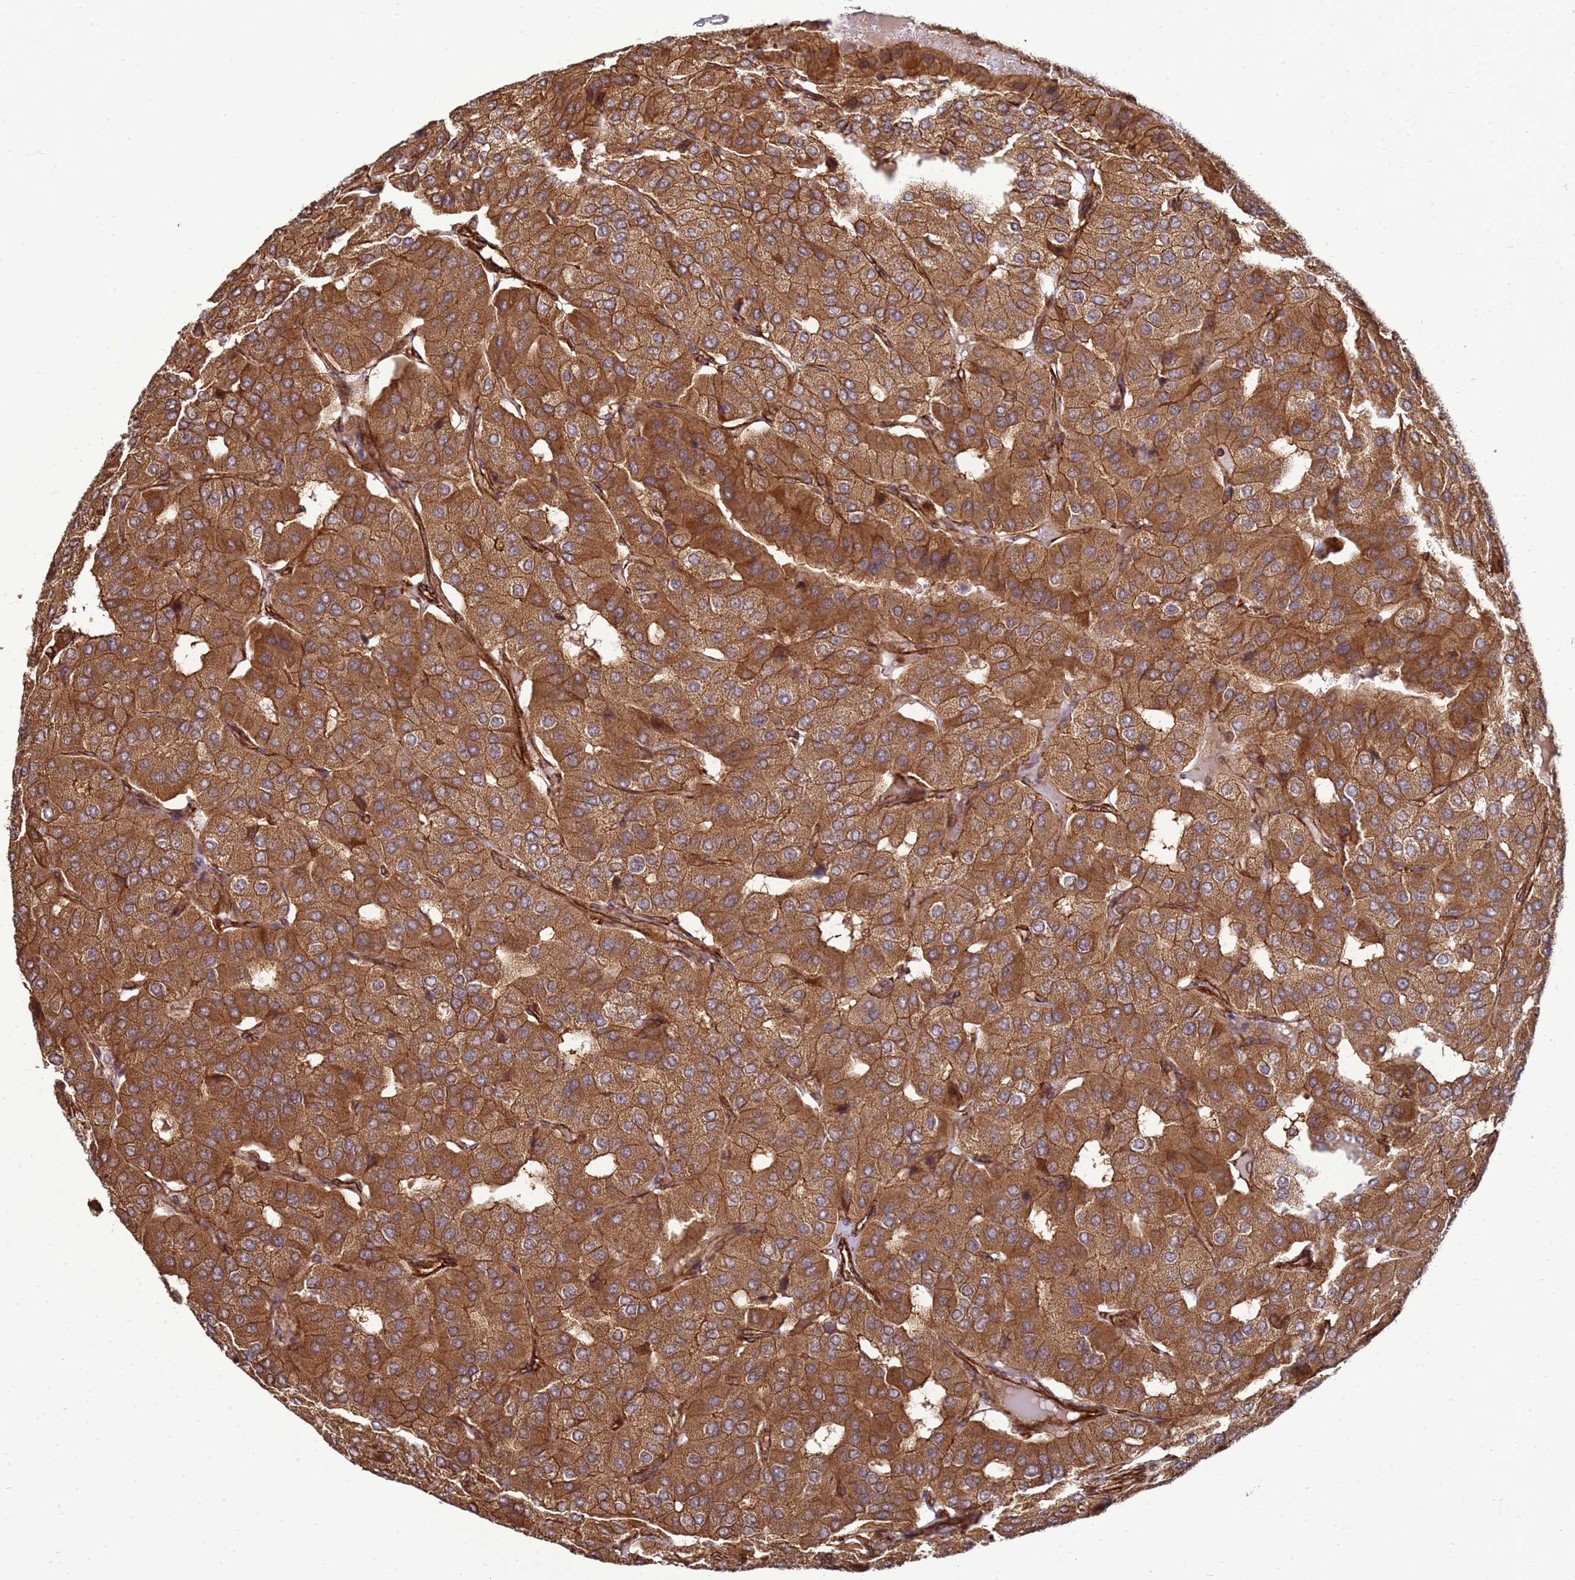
{"staining": {"intensity": "strong", "quantity": ">75%", "location": "cytoplasmic/membranous"}, "tissue": "parathyroid gland", "cell_type": "Glandular cells", "image_type": "normal", "snomed": [{"axis": "morphology", "description": "Normal tissue, NOS"}, {"axis": "morphology", "description": "Adenoma, NOS"}, {"axis": "topography", "description": "Parathyroid gland"}], "caption": "A high-resolution histopathology image shows immunohistochemistry (IHC) staining of benign parathyroid gland, which exhibits strong cytoplasmic/membranous expression in about >75% of glandular cells. (Brightfield microscopy of DAB IHC at high magnification).", "gene": "CNOT1", "patient": {"sex": "female", "age": 86}}